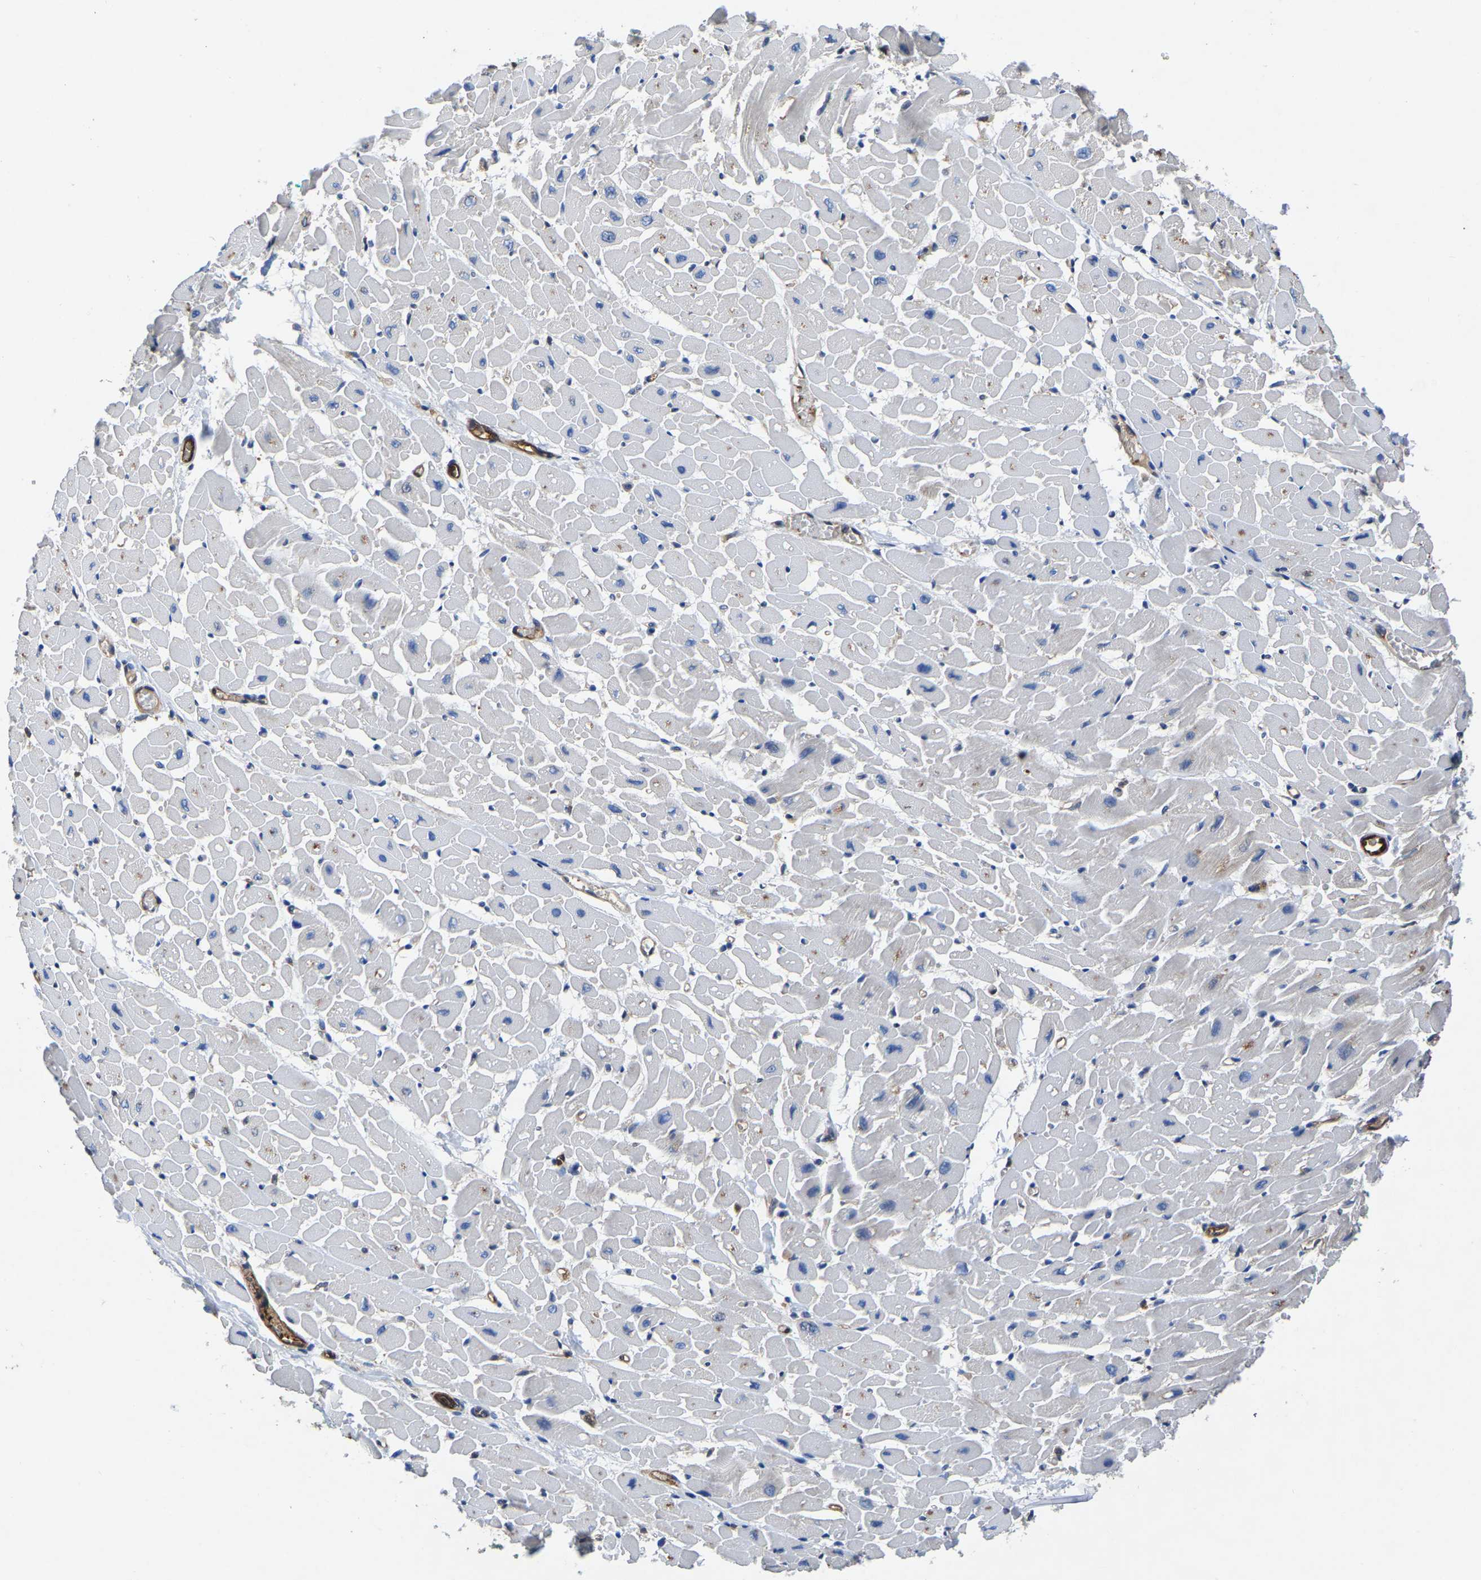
{"staining": {"intensity": "strong", "quantity": "<25%", "location": "cytoplasmic/membranous"}, "tissue": "heart muscle", "cell_type": "Cardiomyocytes", "image_type": "normal", "snomed": [{"axis": "morphology", "description": "Normal tissue, NOS"}, {"axis": "topography", "description": "Heart"}], "caption": "The histopathology image shows a brown stain indicating the presence of a protein in the cytoplasmic/membranous of cardiomyocytes in heart muscle.", "gene": "ATG2B", "patient": {"sex": "male", "age": 45}}